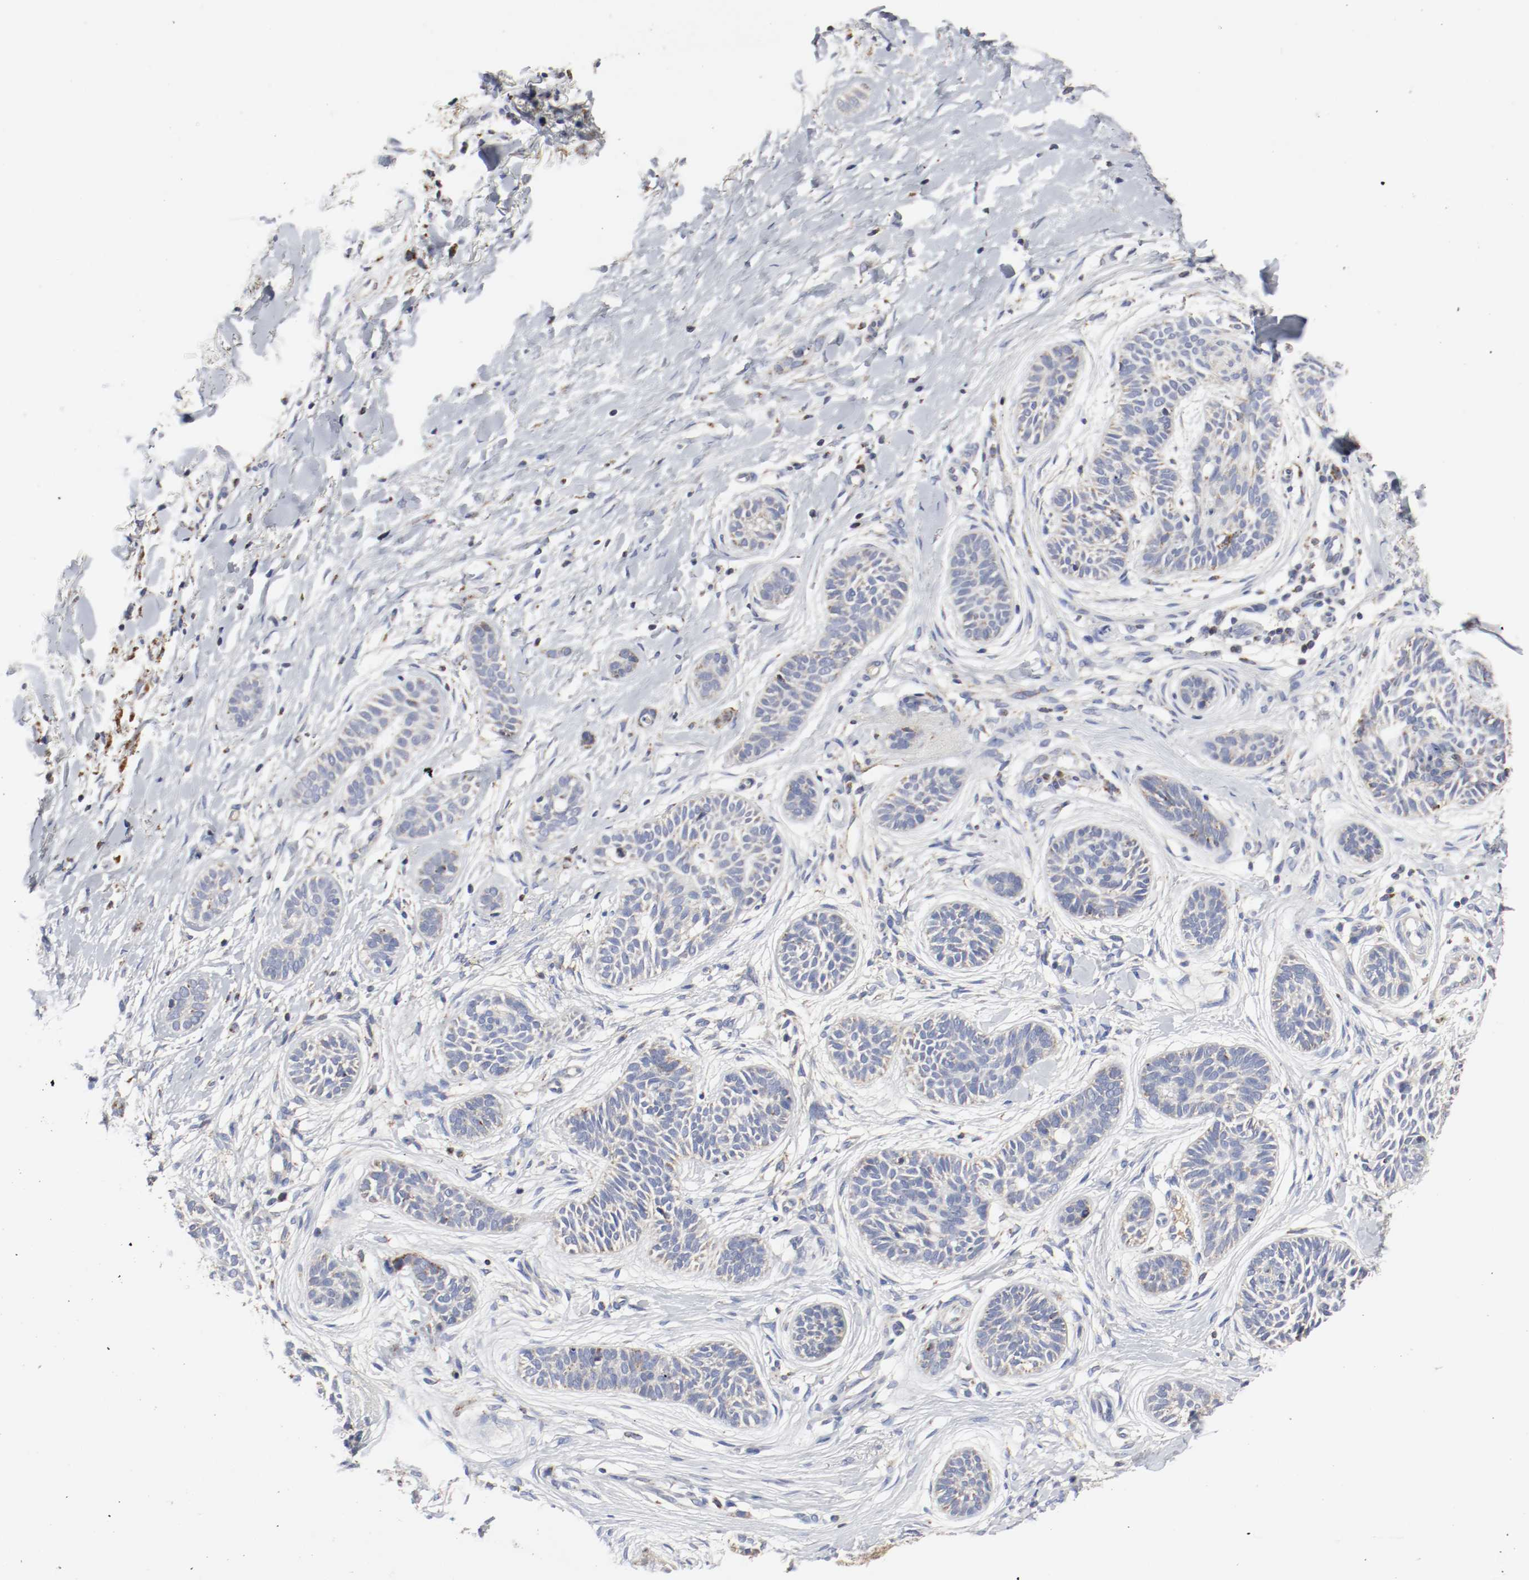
{"staining": {"intensity": "weak", "quantity": "<25%", "location": "cytoplasmic/membranous"}, "tissue": "skin cancer", "cell_type": "Tumor cells", "image_type": "cancer", "snomed": [{"axis": "morphology", "description": "Normal tissue, NOS"}, {"axis": "morphology", "description": "Basal cell carcinoma"}, {"axis": "topography", "description": "Skin"}], "caption": "The photomicrograph shows no significant expression in tumor cells of basal cell carcinoma (skin).", "gene": "AFG3L2", "patient": {"sex": "male", "age": 63}}